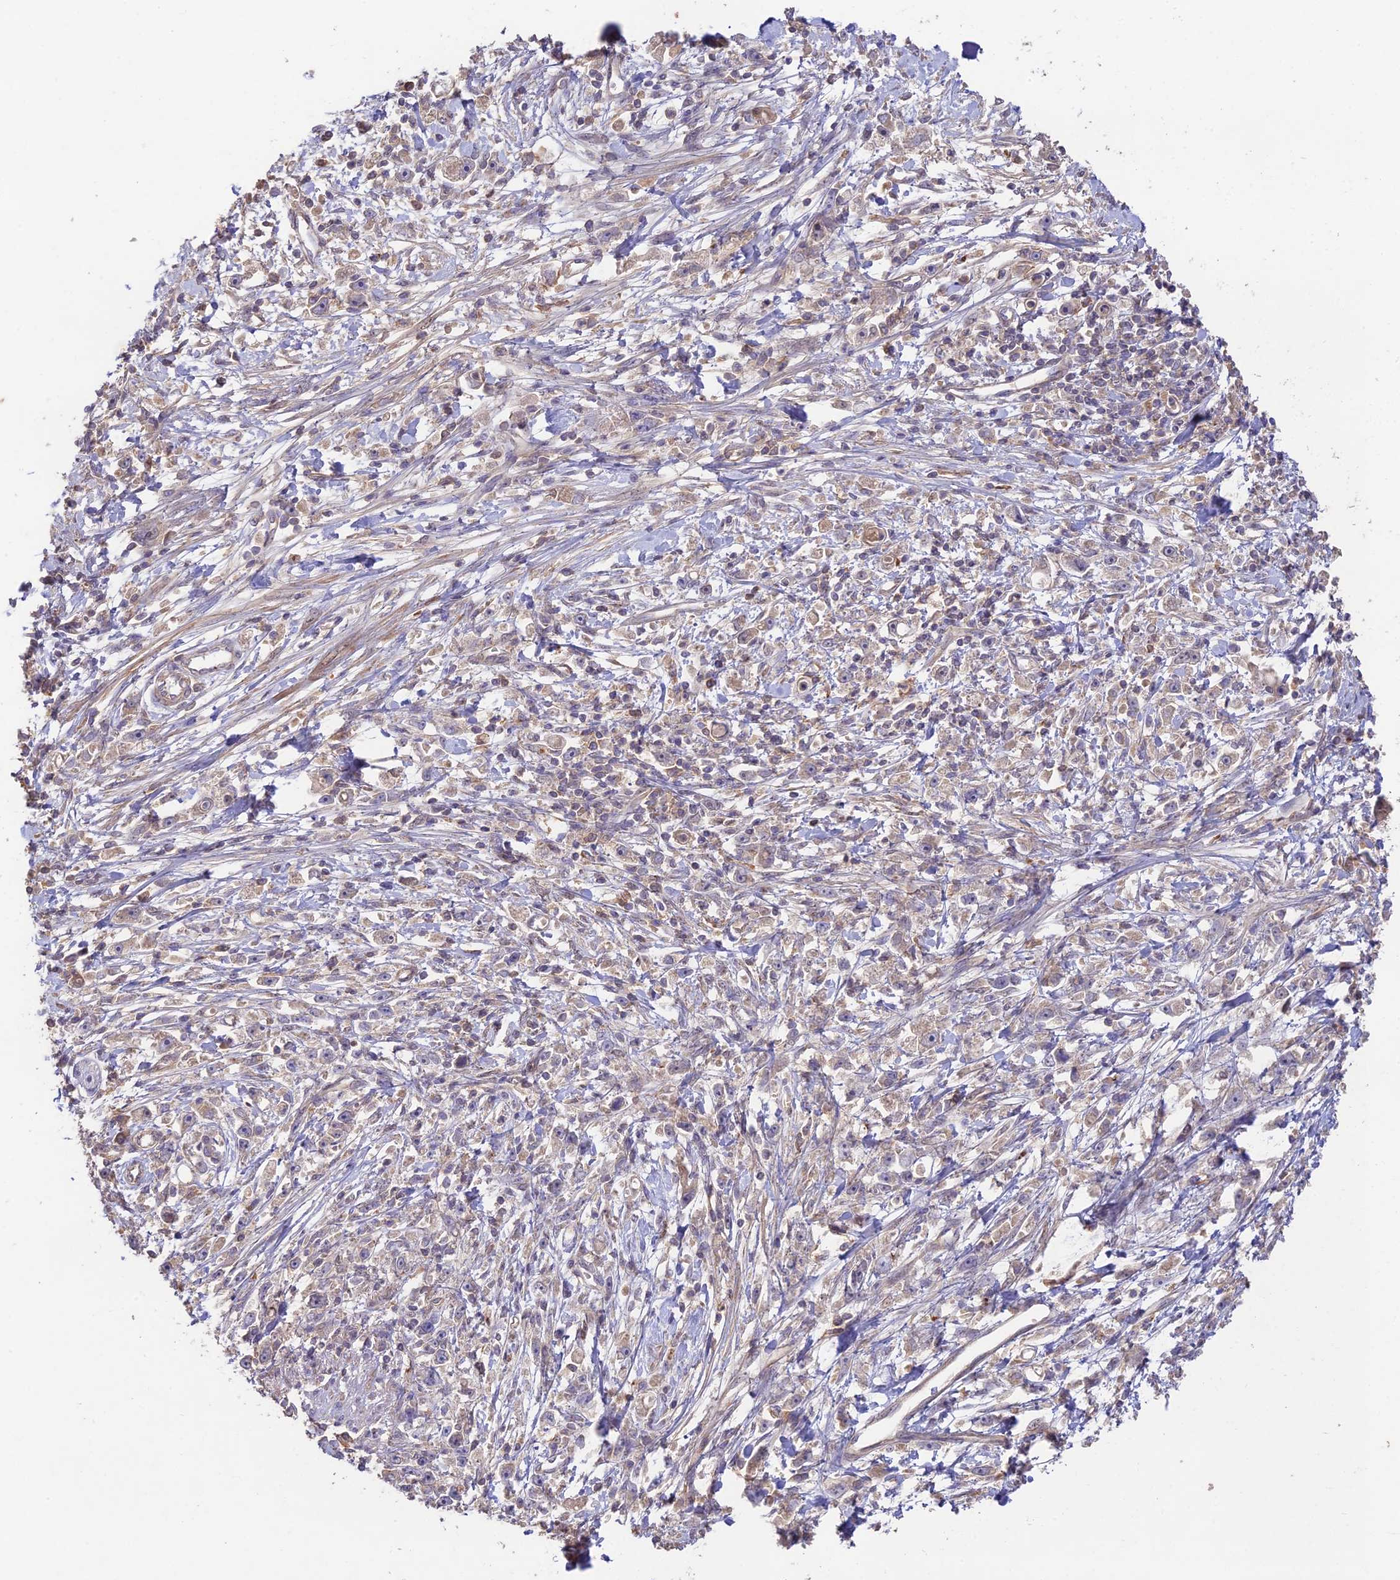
{"staining": {"intensity": "weak", "quantity": "25%-75%", "location": "cytoplasmic/membranous"}, "tissue": "stomach cancer", "cell_type": "Tumor cells", "image_type": "cancer", "snomed": [{"axis": "morphology", "description": "Adenocarcinoma, NOS"}, {"axis": "topography", "description": "Stomach"}], "caption": "Brown immunohistochemical staining in stomach adenocarcinoma demonstrates weak cytoplasmic/membranous positivity in approximately 25%-75% of tumor cells. (brown staining indicates protein expression, while blue staining denotes nuclei).", "gene": "CLCF1", "patient": {"sex": "female", "age": 59}}